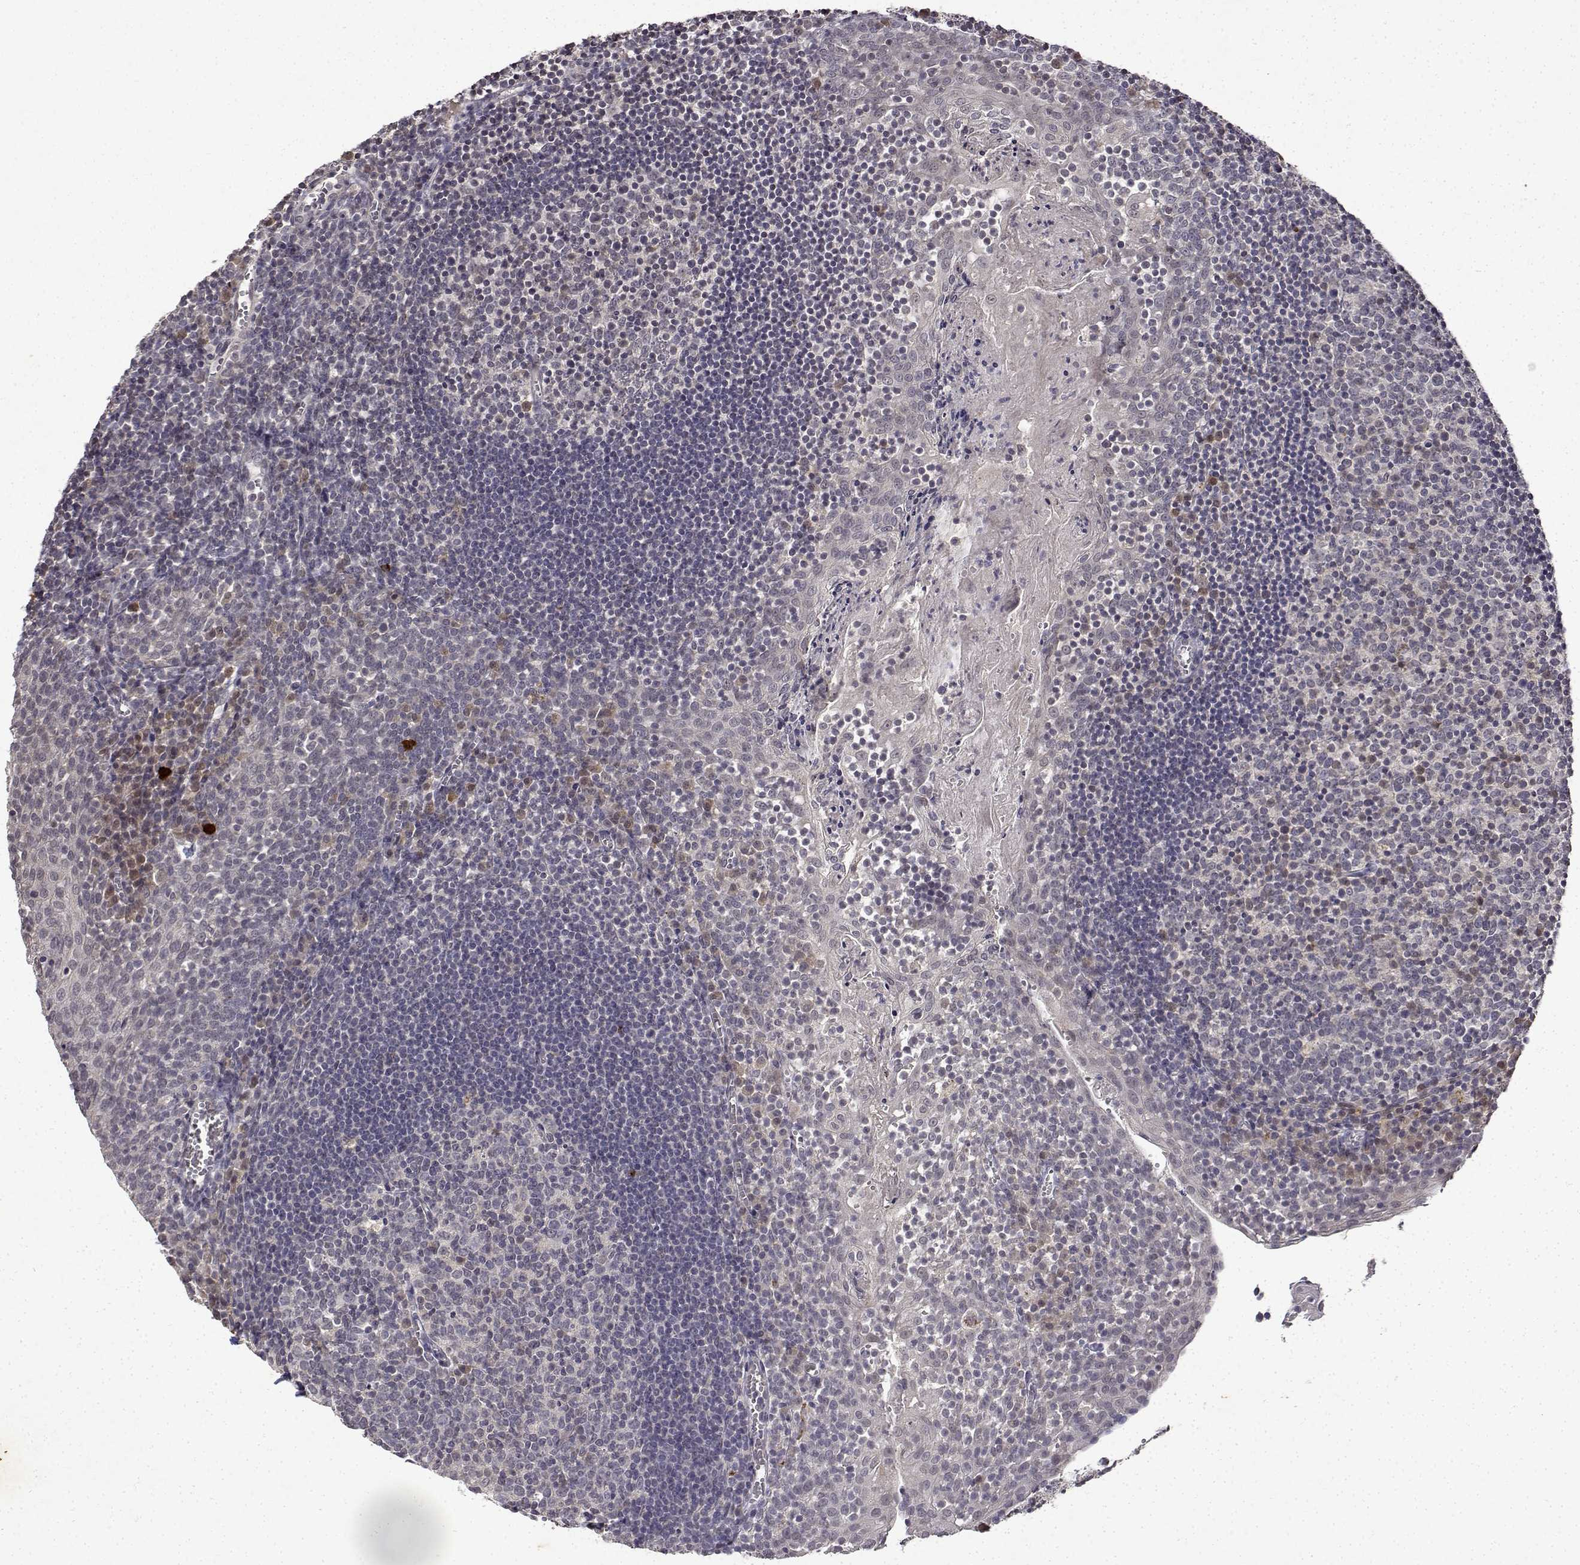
{"staining": {"intensity": "negative", "quantity": "none", "location": "none"}, "tissue": "lymph node", "cell_type": "Germinal center cells", "image_type": "normal", "snomed": [{"axis": "morphology", "description": "Normal tissue, NOS"}, {"axis": "topography", "description": "Lymph node"}], "caption": "This is a photomicrograph of IHC staining of benign lymph node, which shows no positivity in germinal center cells. (Immunohistochemistry, brightfield microscopy, high magnification).", "gene": "BDNF", "patient": {"sex": "female", "age": 21}}